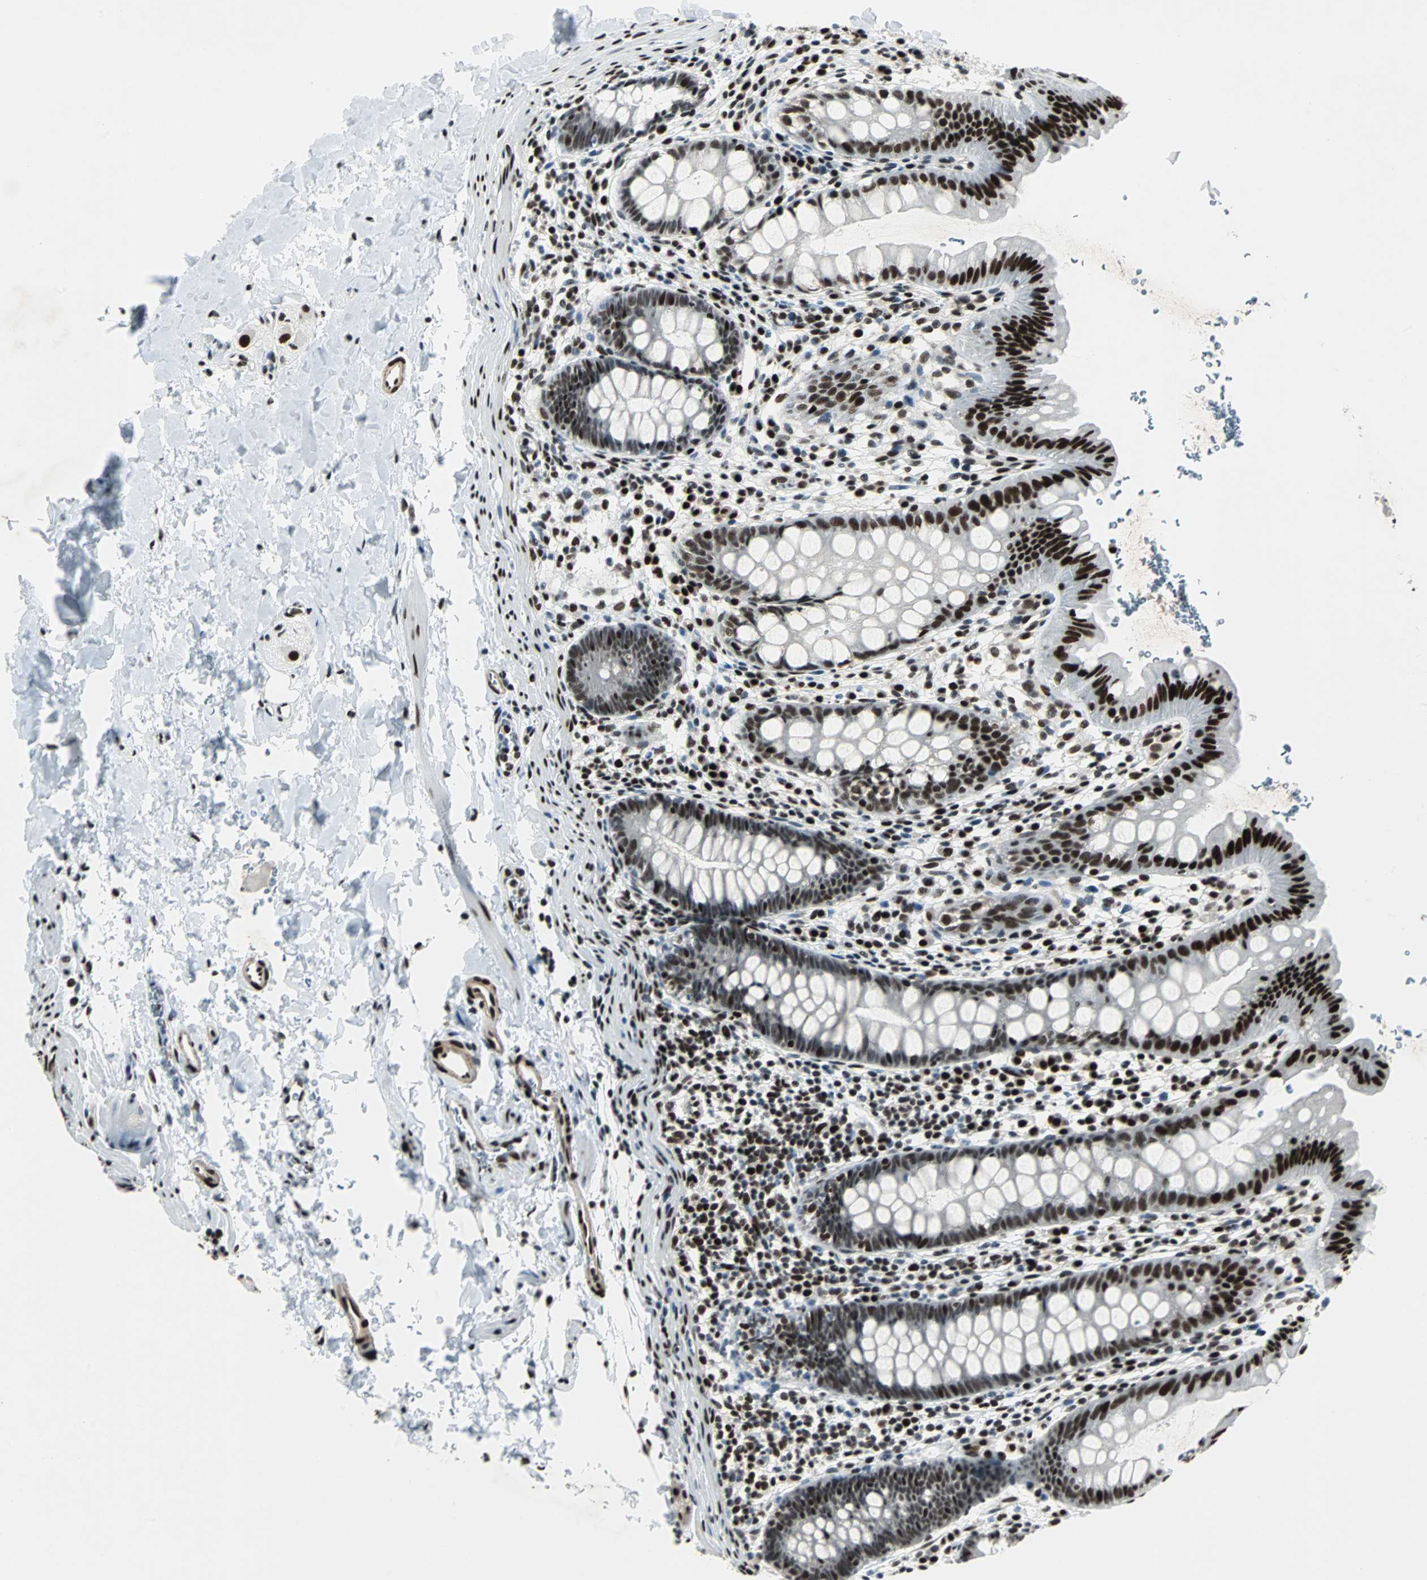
{"staining": {"intensity": "strong", "quantity": ">75%", "location": "nuclear"}, "tissue": "rectum", "cell_type": "Glandular cells", "image_type": "normal", "snomed": [{"axis": "morphology", "description": "Normal tissue, NOS"}, {"axis": "topography", "description": "Rectum"}], "caption": "Strong nuclear protein expression is present in about >75% of glandular cells in rectum.", "gene": "MEF2D", "patient": {"sex": "female", "age": 24}}